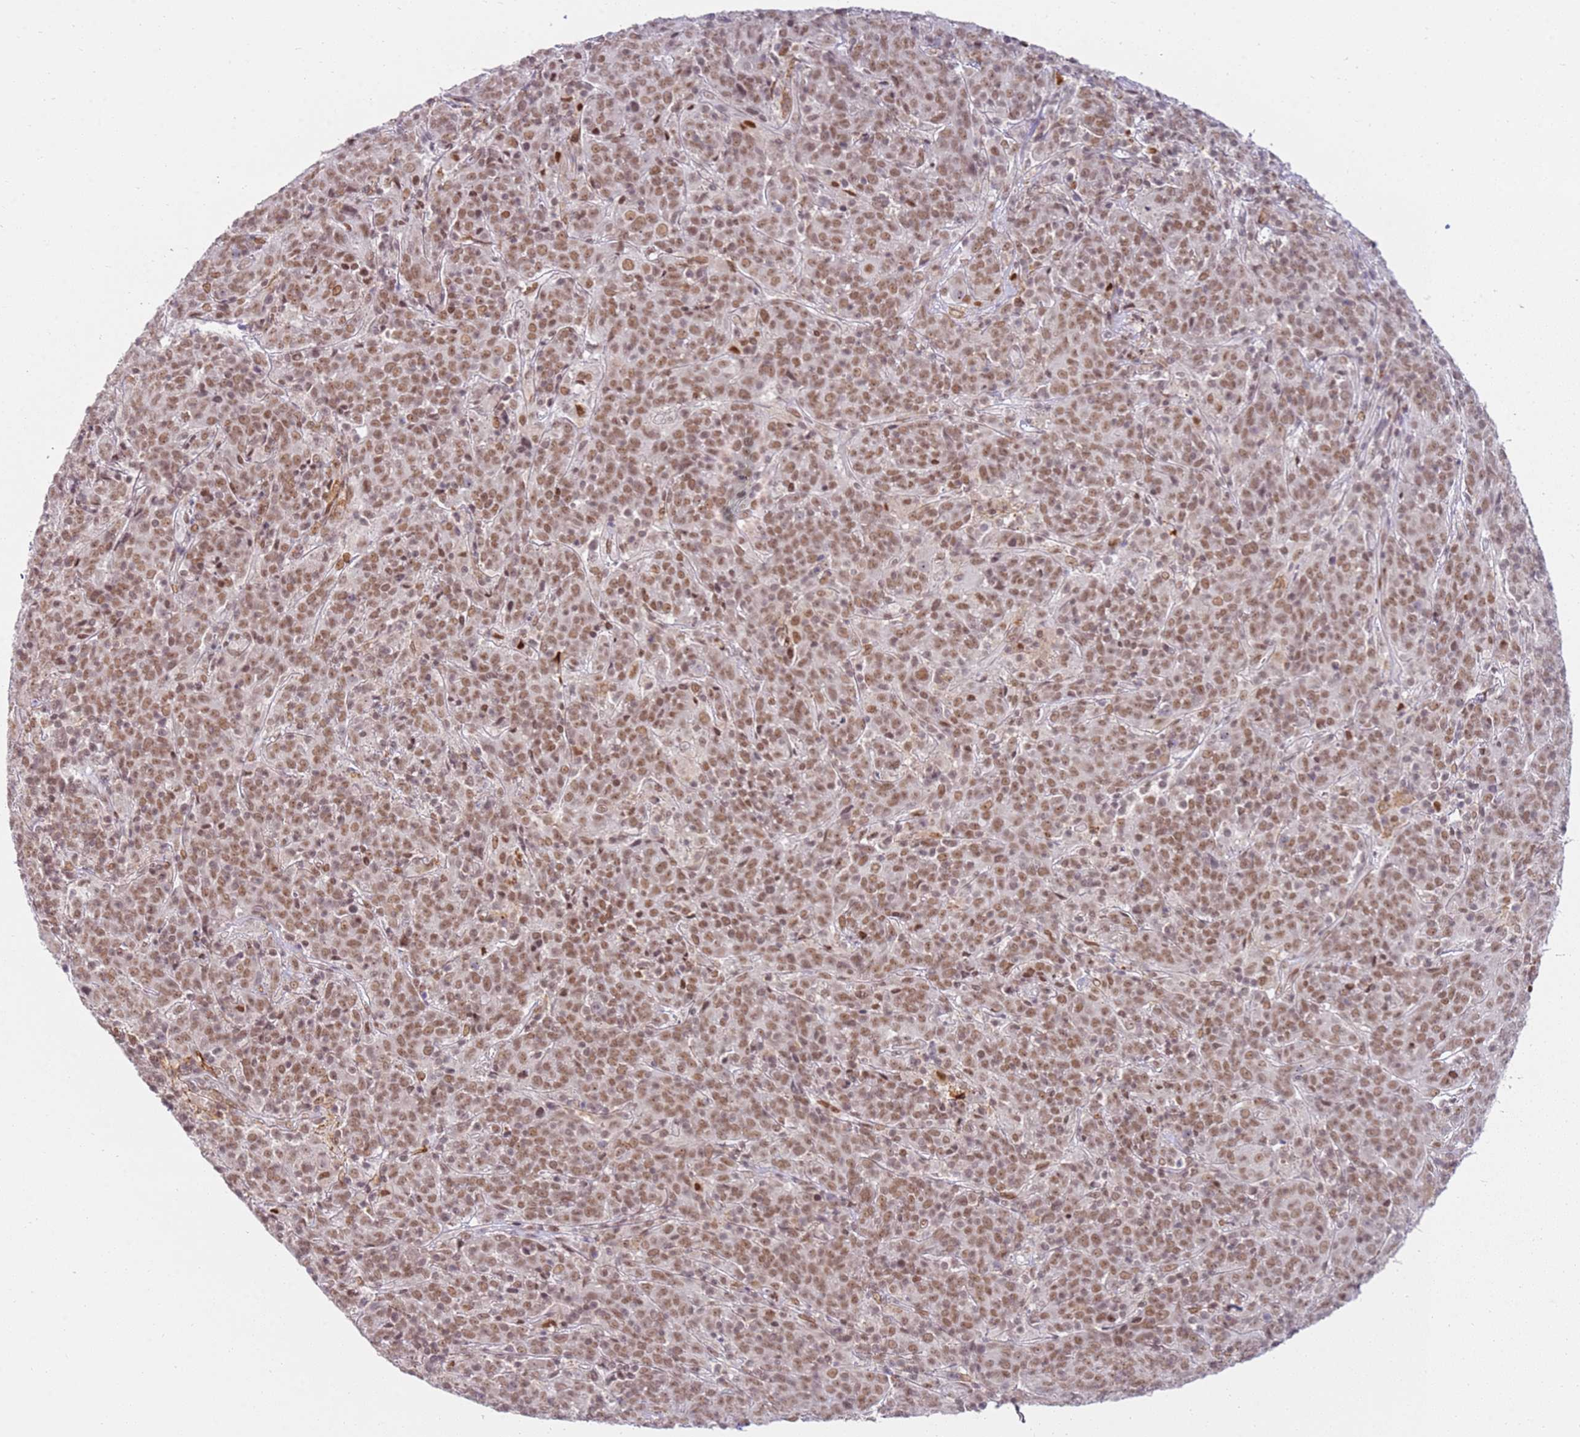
{"staining": {"intensity": "moderate", "quantity": ">75%", "location": "nuclear"}, "tissue": "cervical cancer", "cell_type": "Tumor cells", "image_type": "cancer", "snomed": [{"axis": "morphology", "description": "Squamous cell carcinoma, NOS"}, {"axis": "topography", "description": "Cervix"}], "caption": "Cervical cancer stained with a protein marker reveals moderate staining in tumor cells.", "gene": "PHC2", "patient": {"sex": "female", "age": 67}}